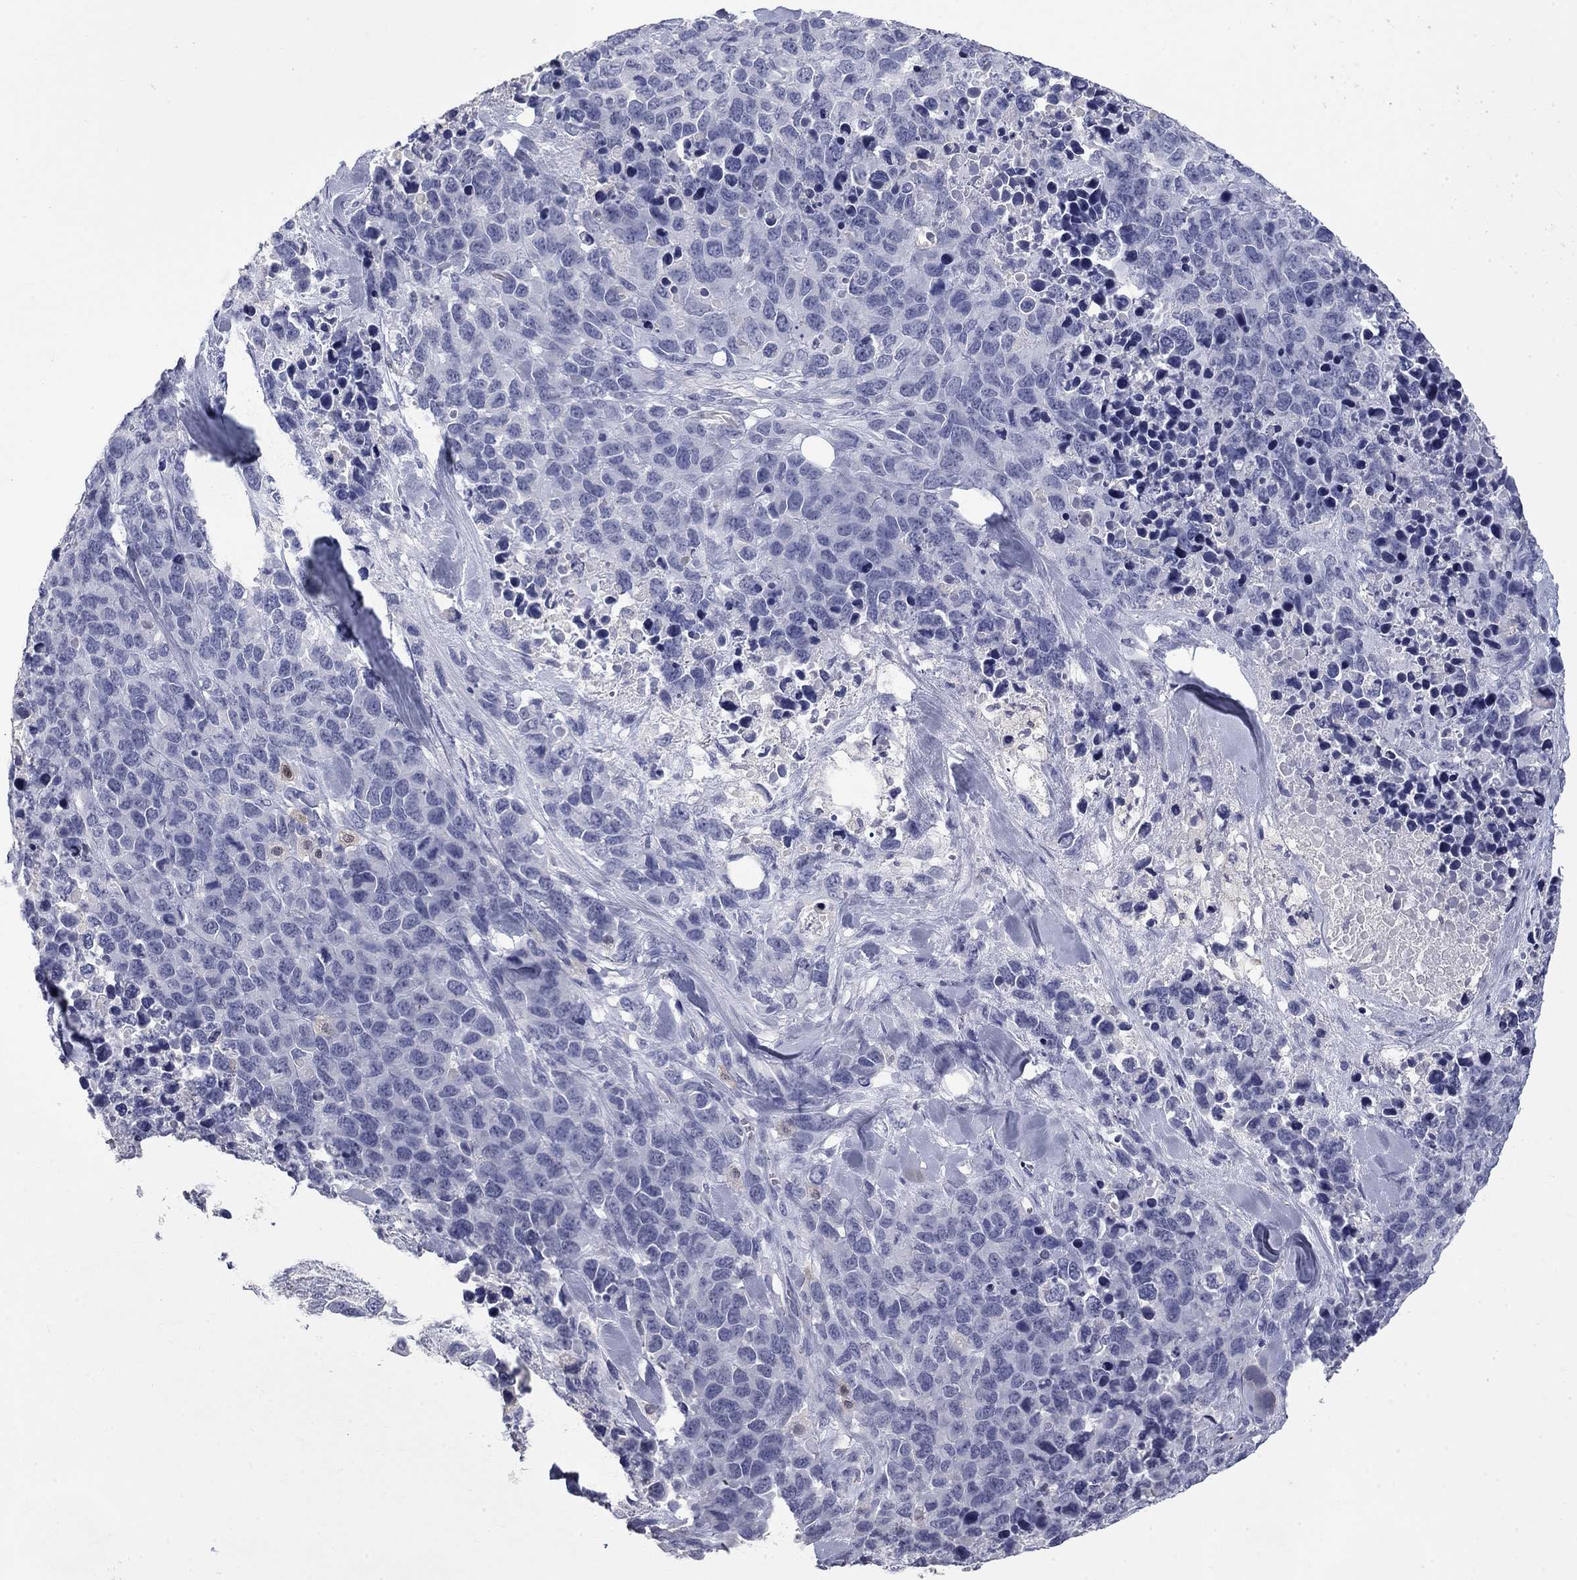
{"staining": {"intensity": "negative", "quantity": "none", "location": "none"}, "tissue": "melanoma", "cell_type": "Tumor cells", "image_type": "cancer", "snomed": [{"axis": "morphology", "description": "Malignant melanoma, Metastatic site"}, {"axis": "topography", "description": "Skin"}], "caption": "This is an IHC histopathology image of human melanoma. There is no positivity in tumor cells.", "gene": "PLEK", "patient": {"sex": "male", "age": 84}}